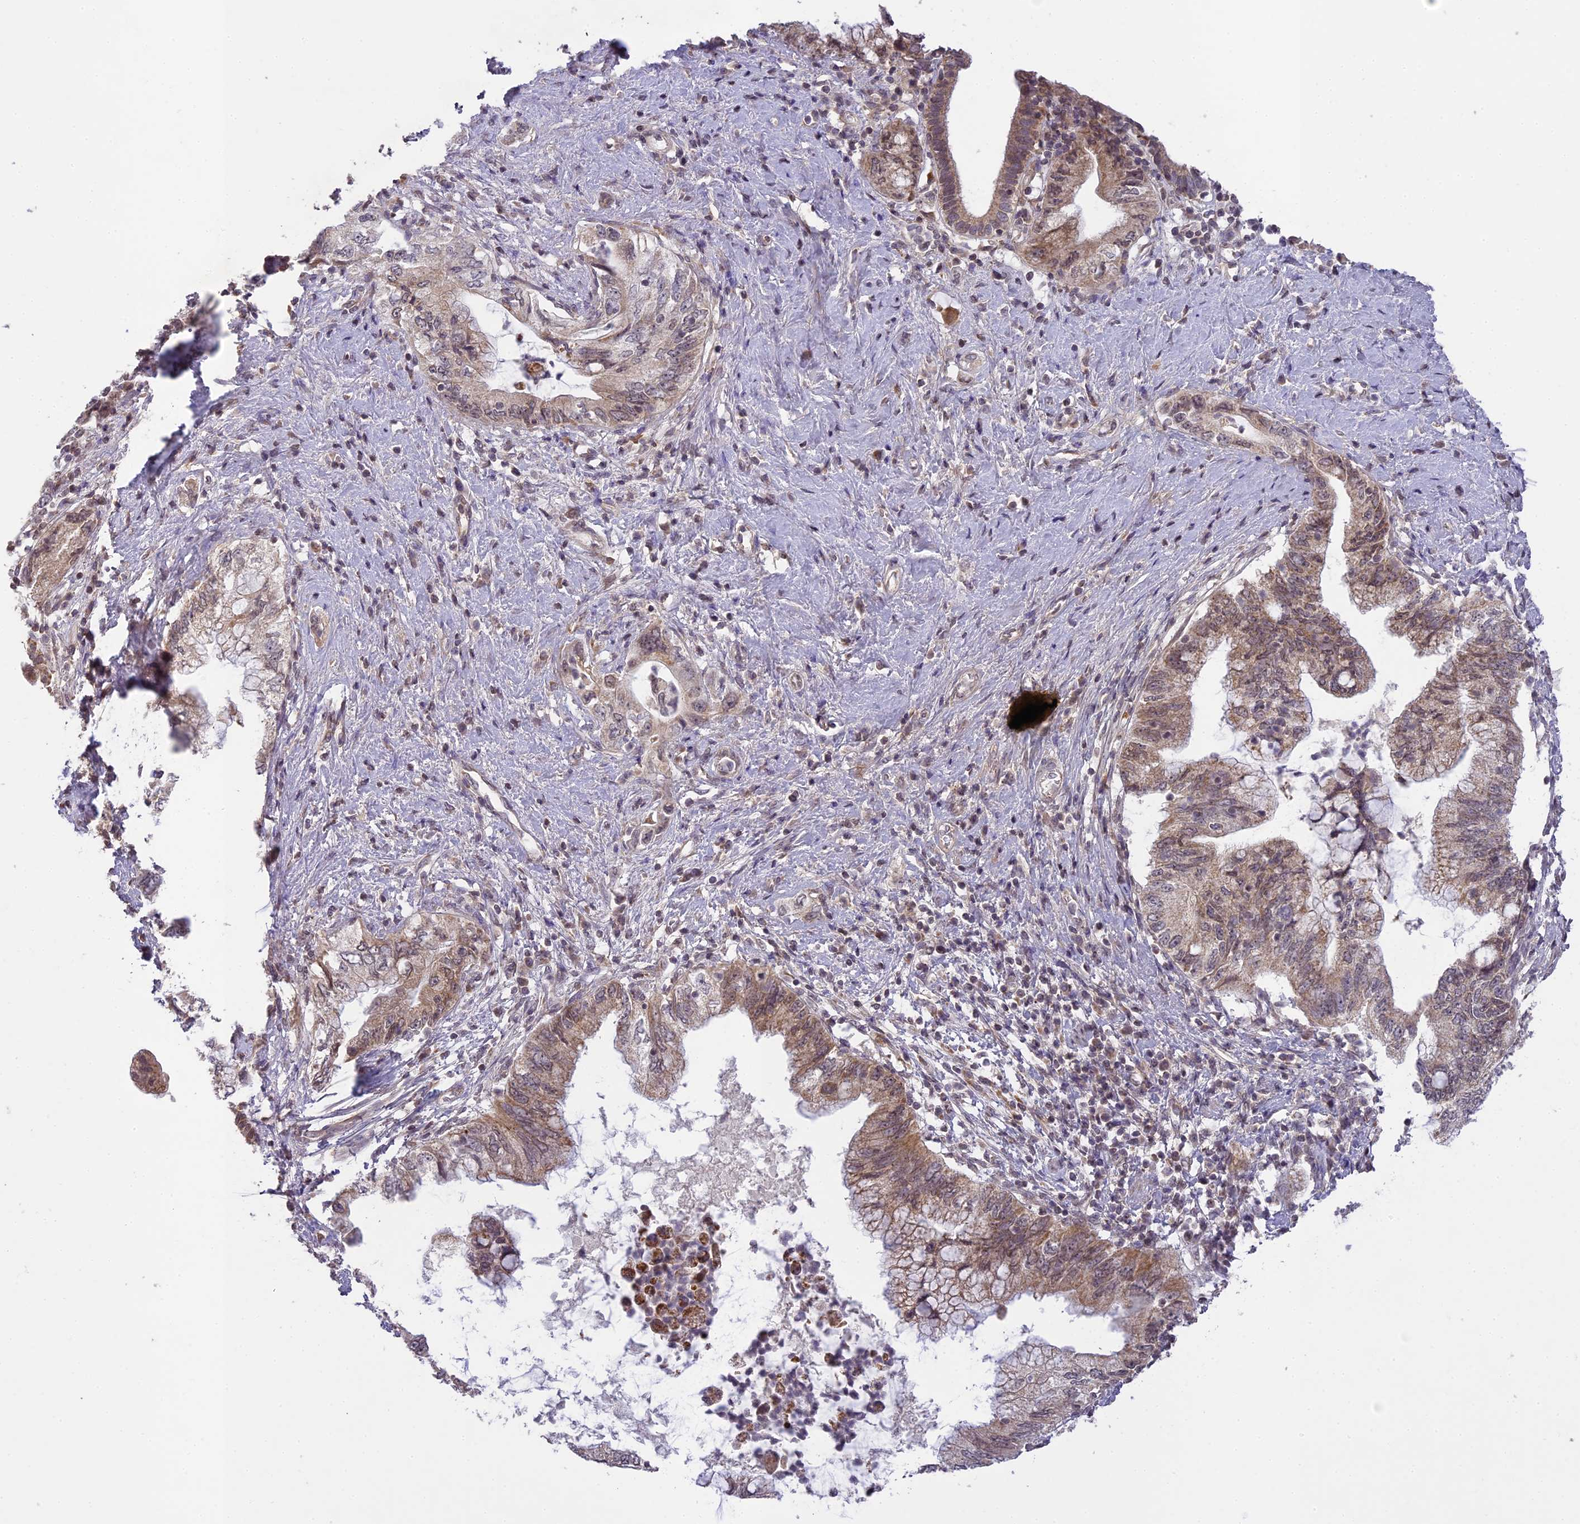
{"staining": {"intensity": "moderate", "quantity": "25%-75%", "location": "cytoplasmic/membranous,nuclear"}, "tissue": "pancreatic cancer", "cell_type": "Tumor cells", "image_type": "cancer", "snomed": [{"axis": "morphology", "description": "Adenocarcinoma, NOS"}, {"axis": "topography", "description": "Pancreas"}], "caption": "An image of pancreatic adenocarcinoma stained for a protein displays moderate cytoplasmic/membranous and nuclear brown staining in tumor cells. Nuclei are stained in blue.", "gene": "ERG28", "patient": {"sex": "female", "age": 73}}